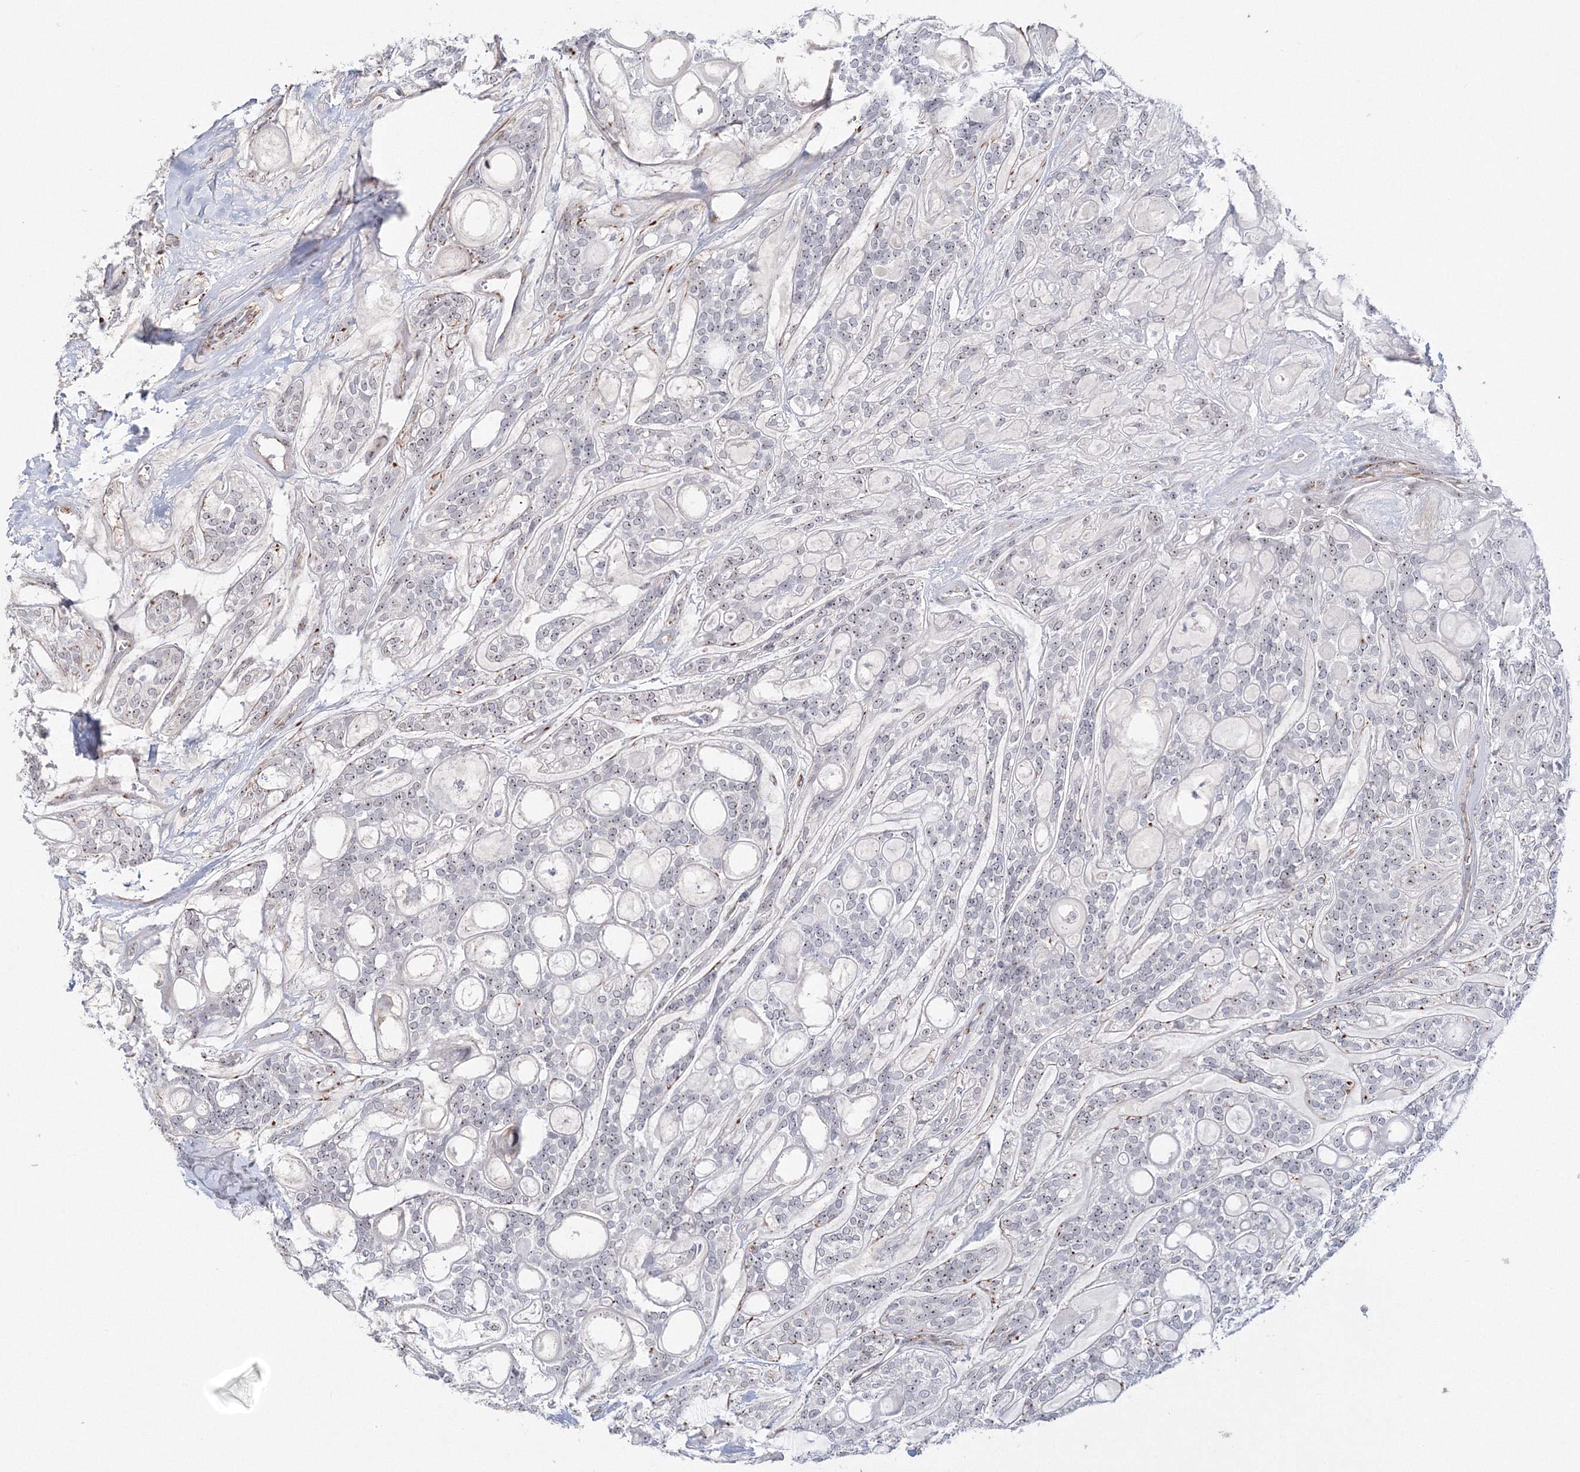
{"staining": {"intensity": "weak", "quantity": ">75%", "location": "nuclear"}, "tissue": "head and neck cancer", "cell_type": "Tumor cells", "image_type": "cancer", "snomed": [{"axis": "morphology", "description": "Adenocarcinoma, NOS"}, {"axis": "topography", "description": "Head-Neck"}], "caption": "This image exhibits head and neck cancer stained with immunohistochemistry to label a protein in brown. The nuclear of tumor cells show weak positivity for the protein. Nuclei are counter-stained blue.", "gene": "SIRT7", "patient": {"sex": "male", "age": 66}}